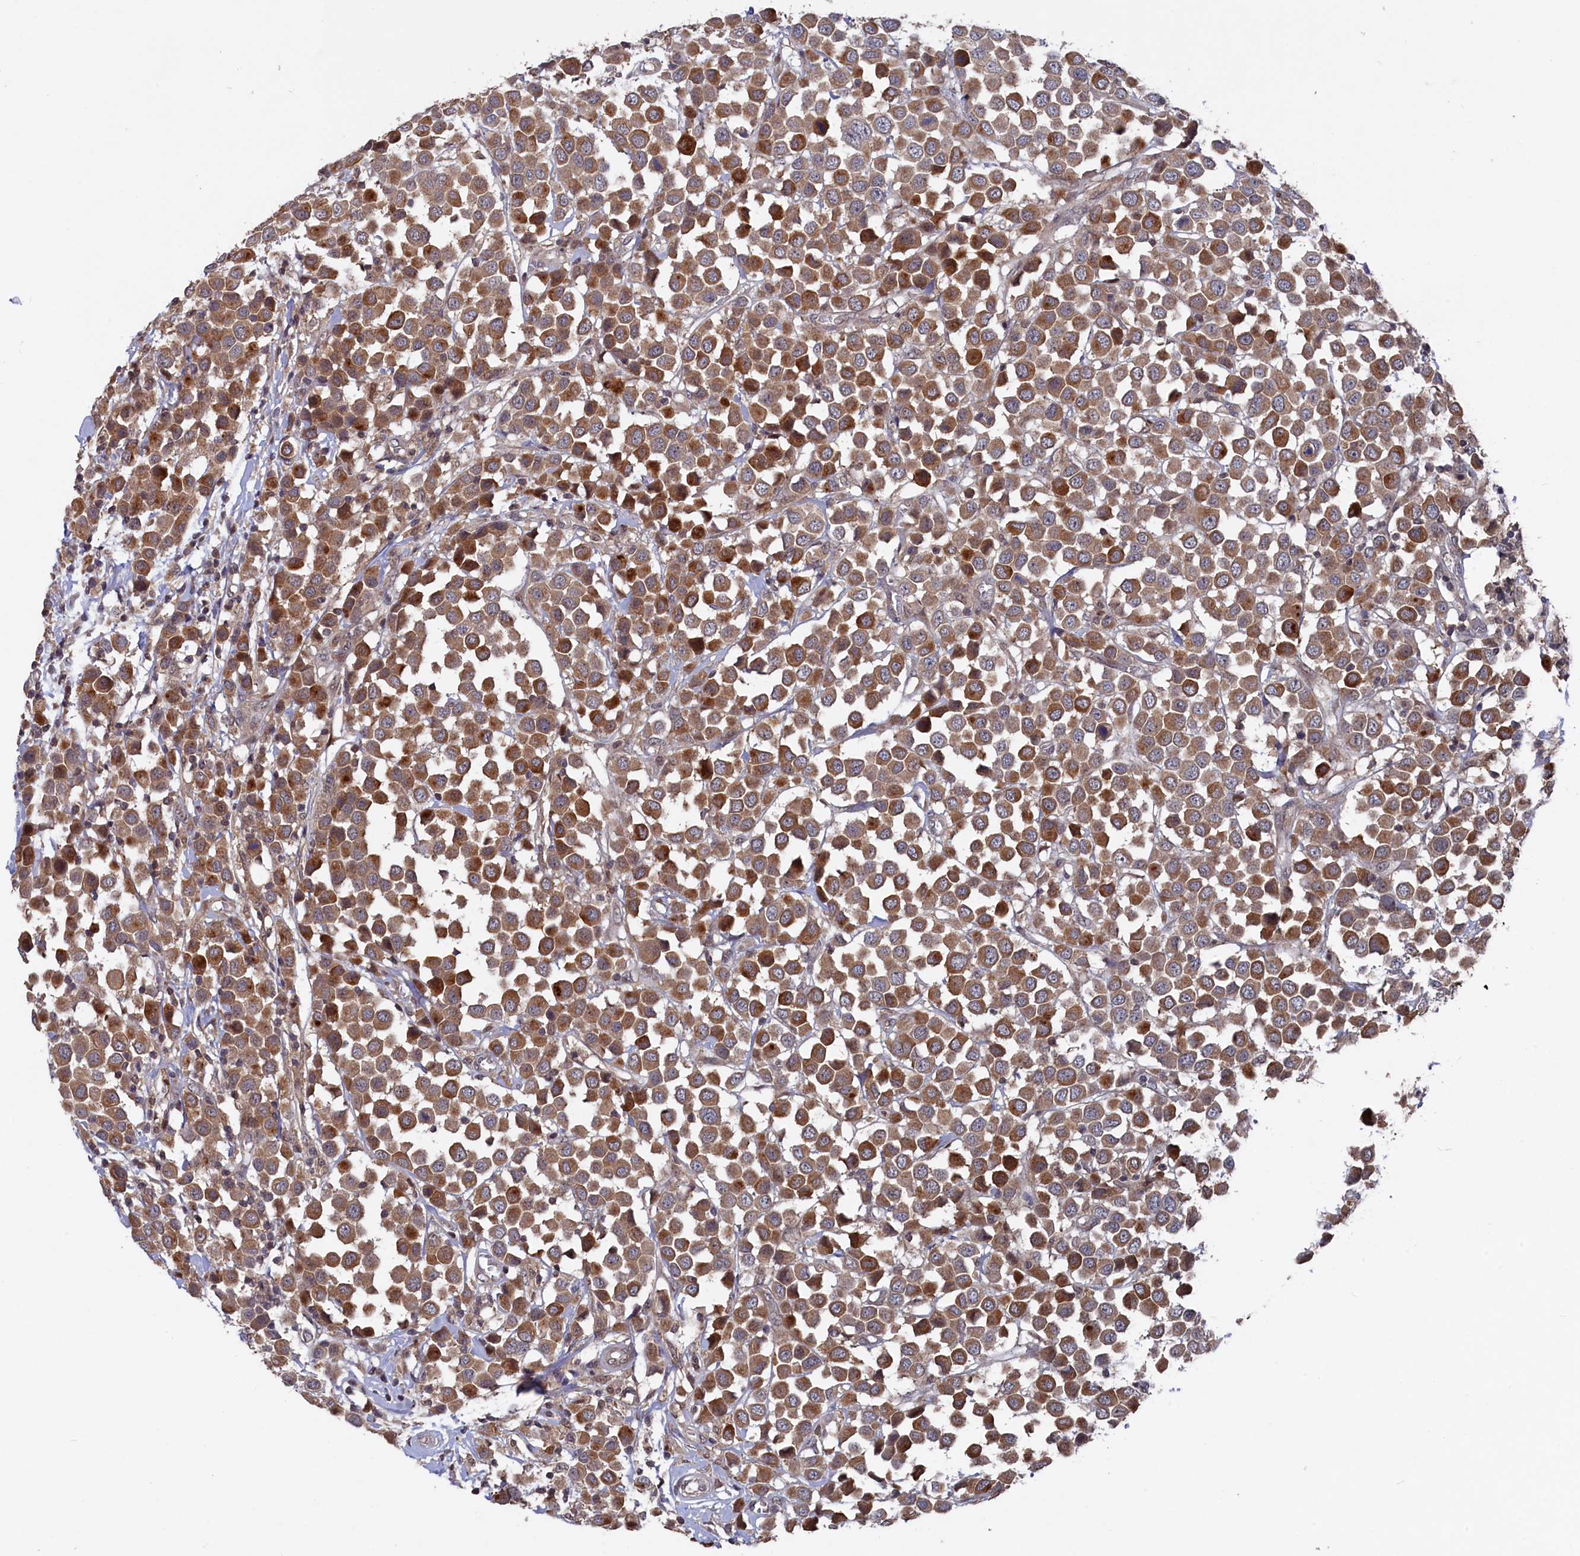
{"staining": {"intensity": "strong", "quantity": ">75%", "location": "cytoplasmic/membranous"}, "tissue": "breast cancer", "cell_type": "Tumor cells", "image_type": "cancer", "snomed": [{"axis": "morphology", "description": "Duct carcinoma"}, {"axis": "topography", "description": "Breast"}], "caption": "Immunohistochemistry (DAB) staining of human breast cancer (intraductal carcinoma) demonstrates strong cytoplasmic/membranous protein staining in approximately >75% of tumor cells.", "gene": "TMC5", "patient": {"sex": "female", "age": 61}}